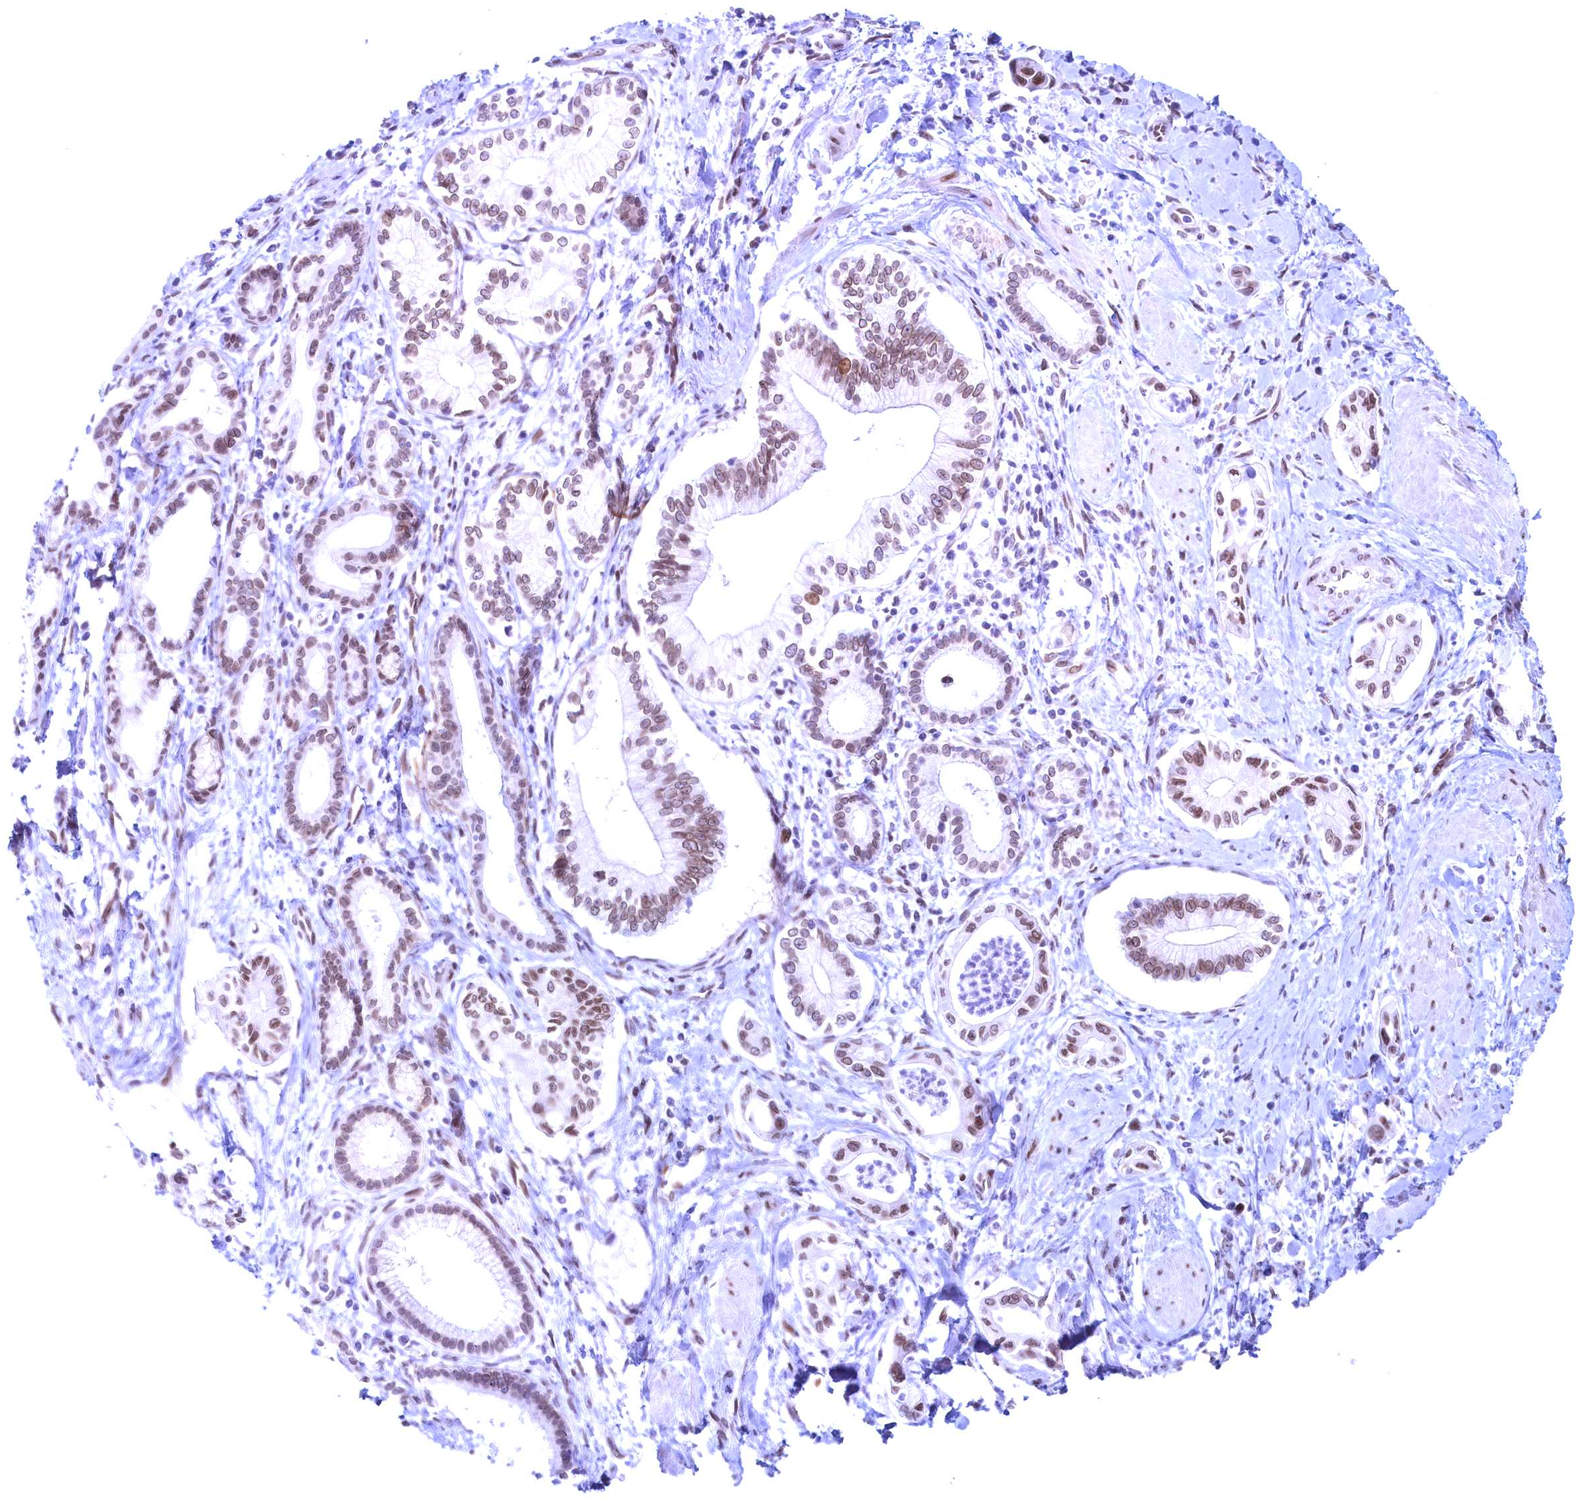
{"staining": {"intensity": "moderate", "quantity": ">75%", "location": "nuclear"}, "tissue": "pancreatic cancer", "cell_type": "Tumor cells", "image_type": "cancer", "snomed": [{"axis": "morphology", "description": "Adenocarcinoma, NOS"}, {"axis": "topography", "description": "Pancreas"}], "caption": "Moderate nuclear staining for a protein is appreciated in about >75% of tumor cells of adenocarcinoma (pancreatic) using IHC.", "gene": "GPSM1", "patient": {"sex": "male", "age": 78}}